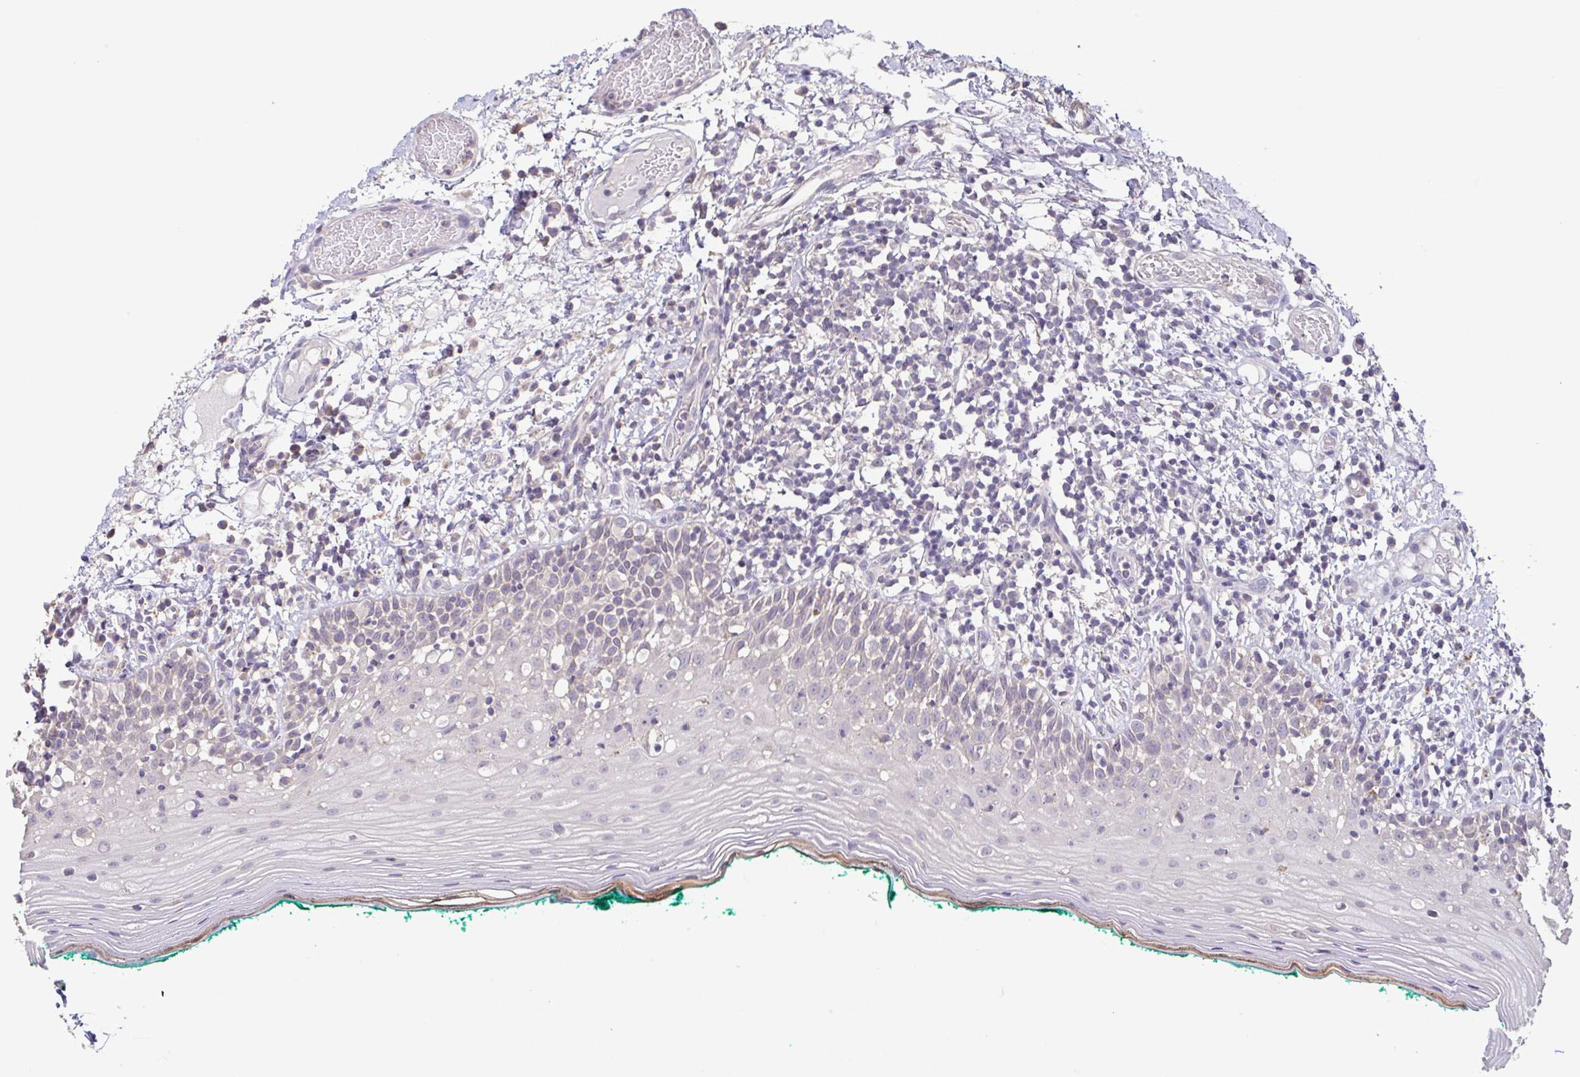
{"staining": {"intensity": "negative", "quantity": "none", "location": "none"}, "tissue": "oral mucosa", "cell_type": "Squamous epithelial cells", "image_type": "normal", "snomed": [{"axis": "morphology", "description": "Normal tissue, NOS"}, {"axis": "topography", "description": "Oral tissue"}], "caption": "This is a photomicrograph of IHC staining of normal oral mucosa, which shows no positivity in squamous epithelial cells. Nuclei are stained in blue.", "gene": "ACTRT2", "patient": {"sex": "female", "age": 83}}